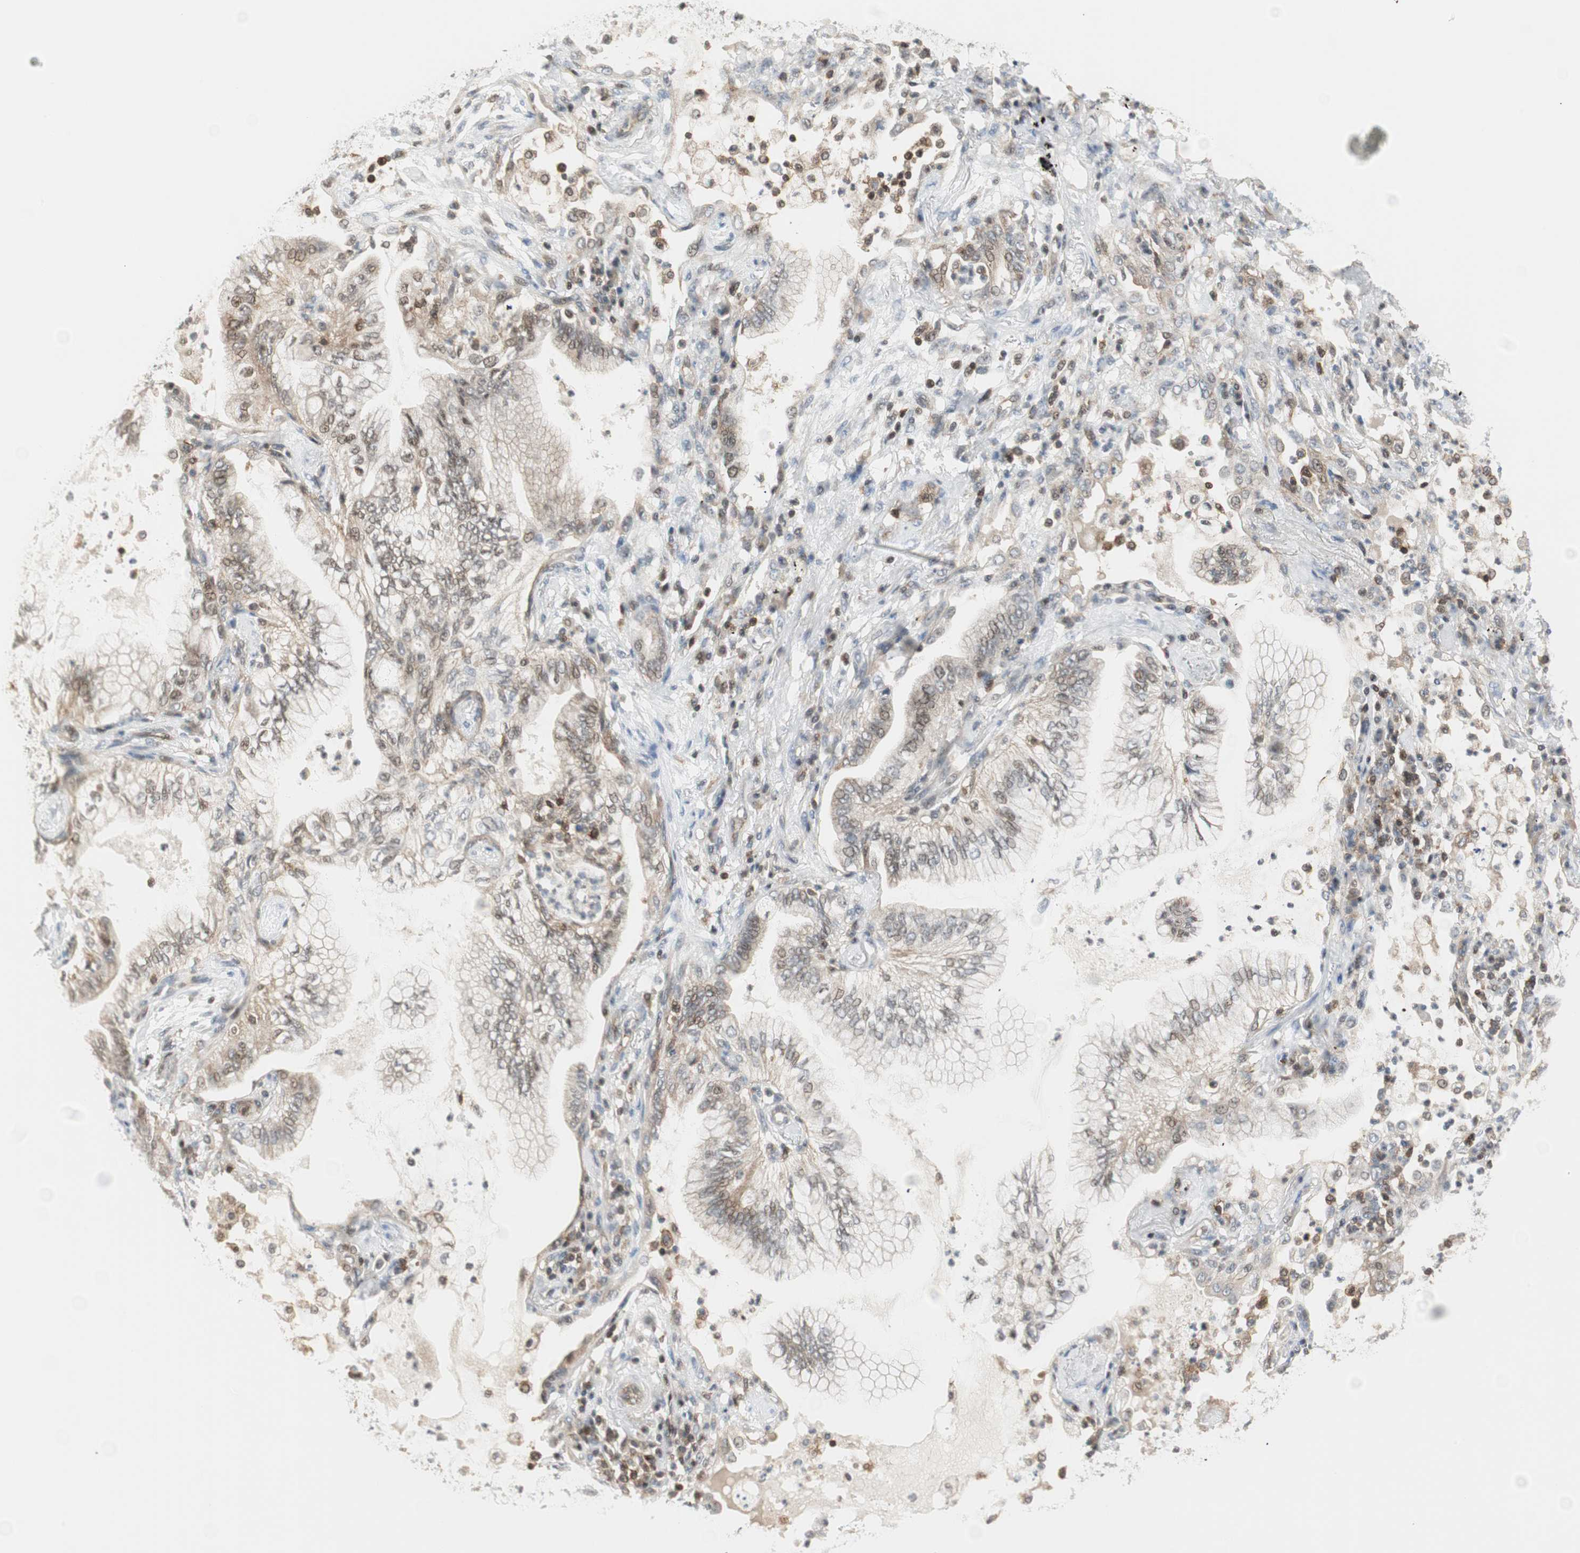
{"staining": {"intensity": "moderate", "quantity": ">75%", "location": "cytoplasmic/membranous,nuclear"}, "tissue": "lung cancer", "cell_type": "Tumor cells", "image_type": "cancer", "snomed": [{"axis": "morphology", "description": "Normal tissue, NOS"}, {"axis": "morphology", "description": "Adenocarcinoma, NOS"}, {"axis": "topography", "description": "Bronchus"}, {"axis": "topography", "description": "Lung"}], "caption": "DAB (3,3'-diaminobenzidine) immunohistochemical staining of human lung cancer (adenocarcinoma) shows moderate cytoplasmic/membranous and nuclear protein expression in approximately >75% of tumor cells. (IHC, brightfield microscopy, high magnification).", "gene": "PPP1CA", "patient": {"sex": "female", "age": 70}}